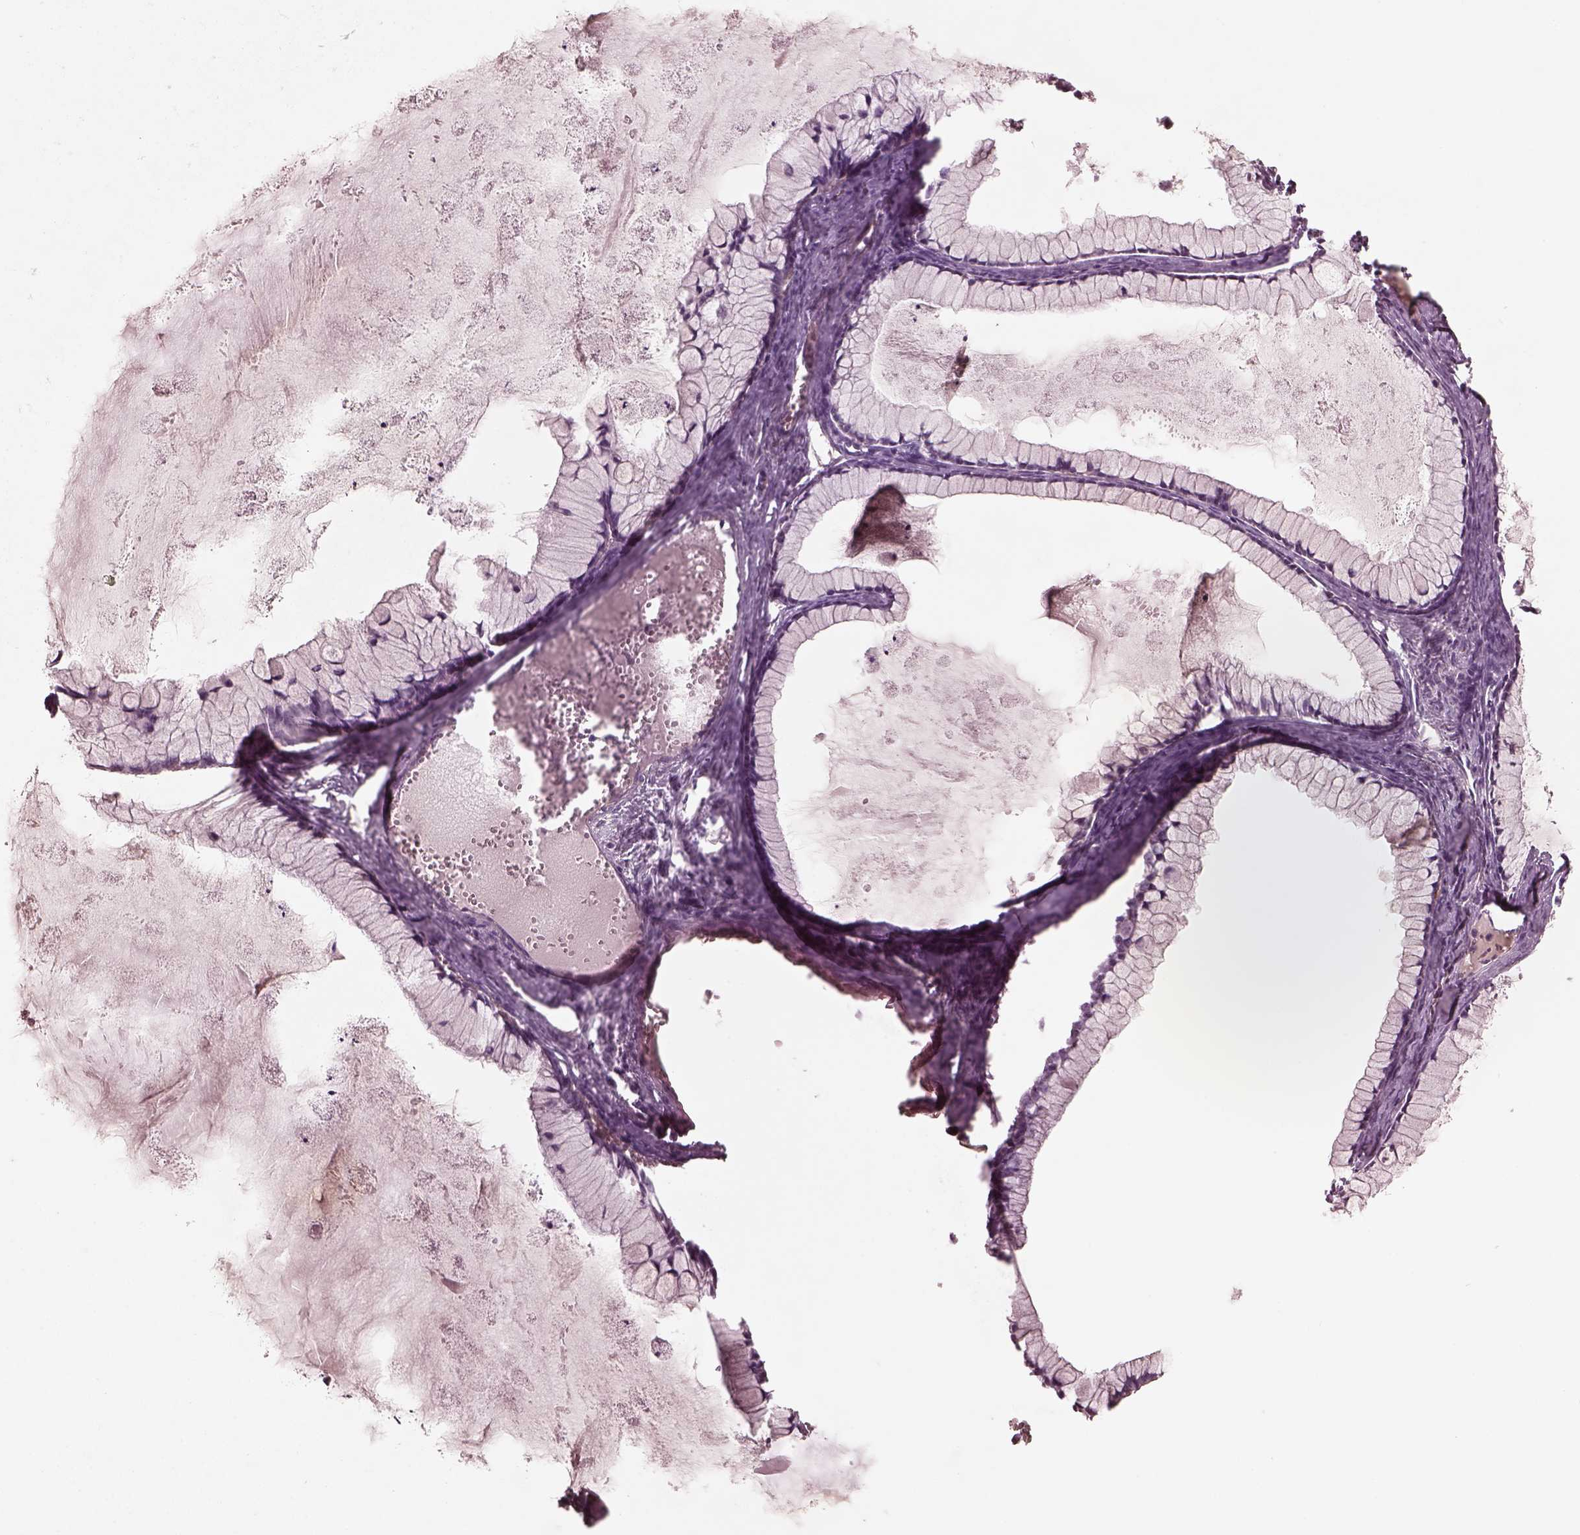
{"staining": {"intensity": "negative", "quantity": "none", "location": "none"}, "tissue": "ovarian cancer", "cell_type": "Tumor cells", "image_type": "cancer", "snomed": [{"axis": "morphology", "description": "Cystadenocarcinoma, mucinous, NOS"}, {"axis": "topography", "description": "Ovary"}], "caption": "Ovarian mucinous cystadenocarcinoma was stained to show a protein in brown. There is no significant positivity in tumor cells.", "gene": "VWA5B1", "patient": {"sex": "female", "age": 41}}